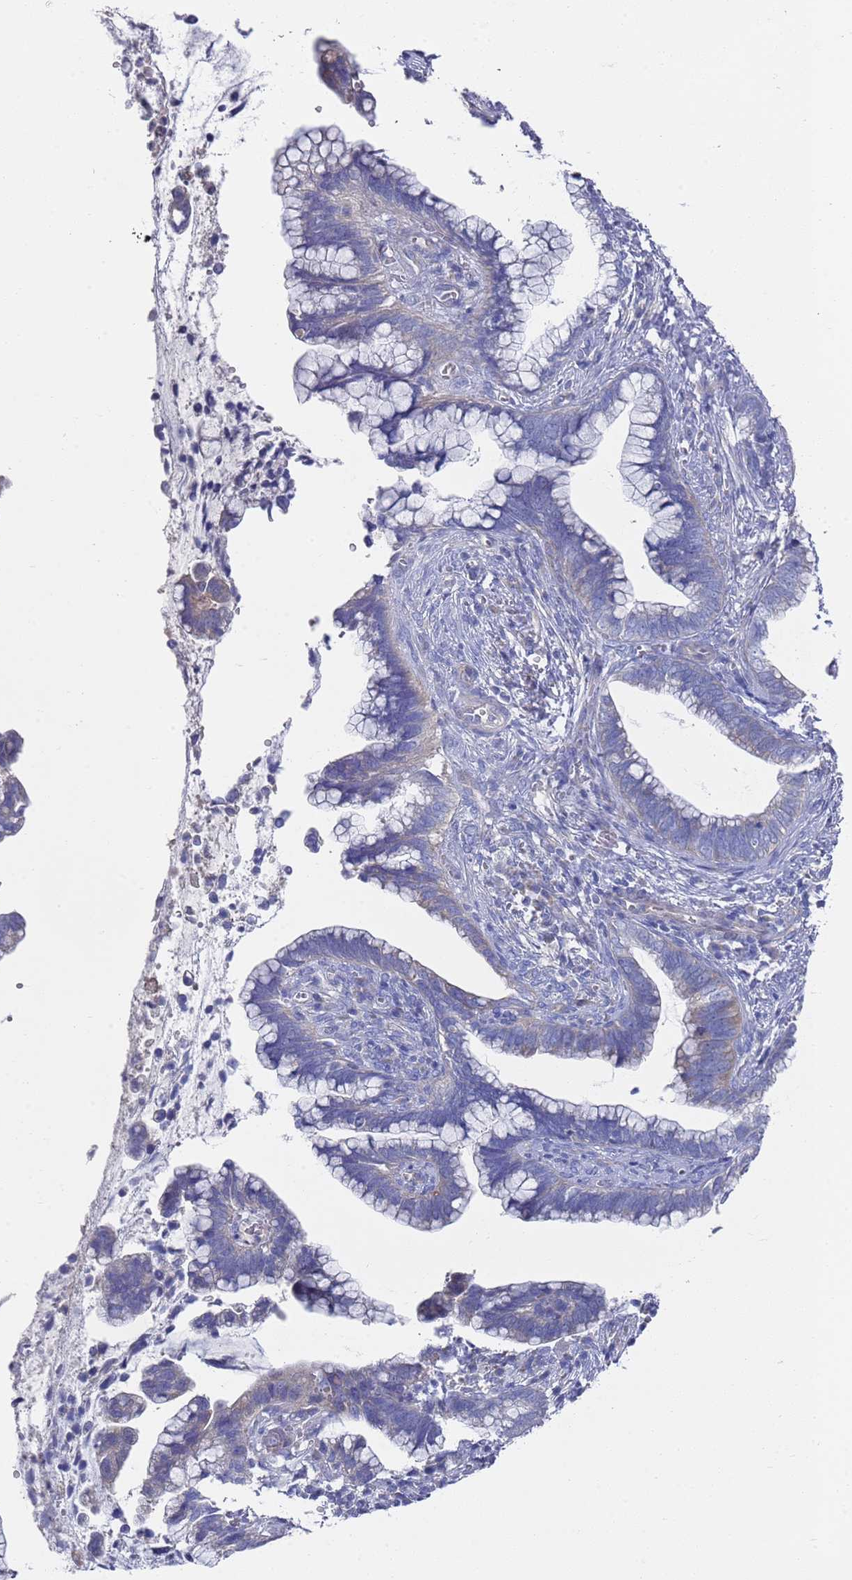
{"staining": {"intensity": "negative", "quantity": "none", "location": "none"}, "tissue": "cervical cancer", "cell_type": "Tumor cells", "image_type": "cancer", "snomed": [{"axis": "morphology", "description": "Adenocarcinoma, NOS"}, {"axis": "topography", "description": "Cervix"}], "caption": "Immunohistochemical staining of human cervical adenocarcinoma shows no significant staining in tumor cells. (Brightfield microscopy of DAB (3,3'-diaminobenzidine) immunohistochemistry (IHC) at high magnification).", "gene": "NPEPPS", "patient": {"sex": "female", "age": 44}}